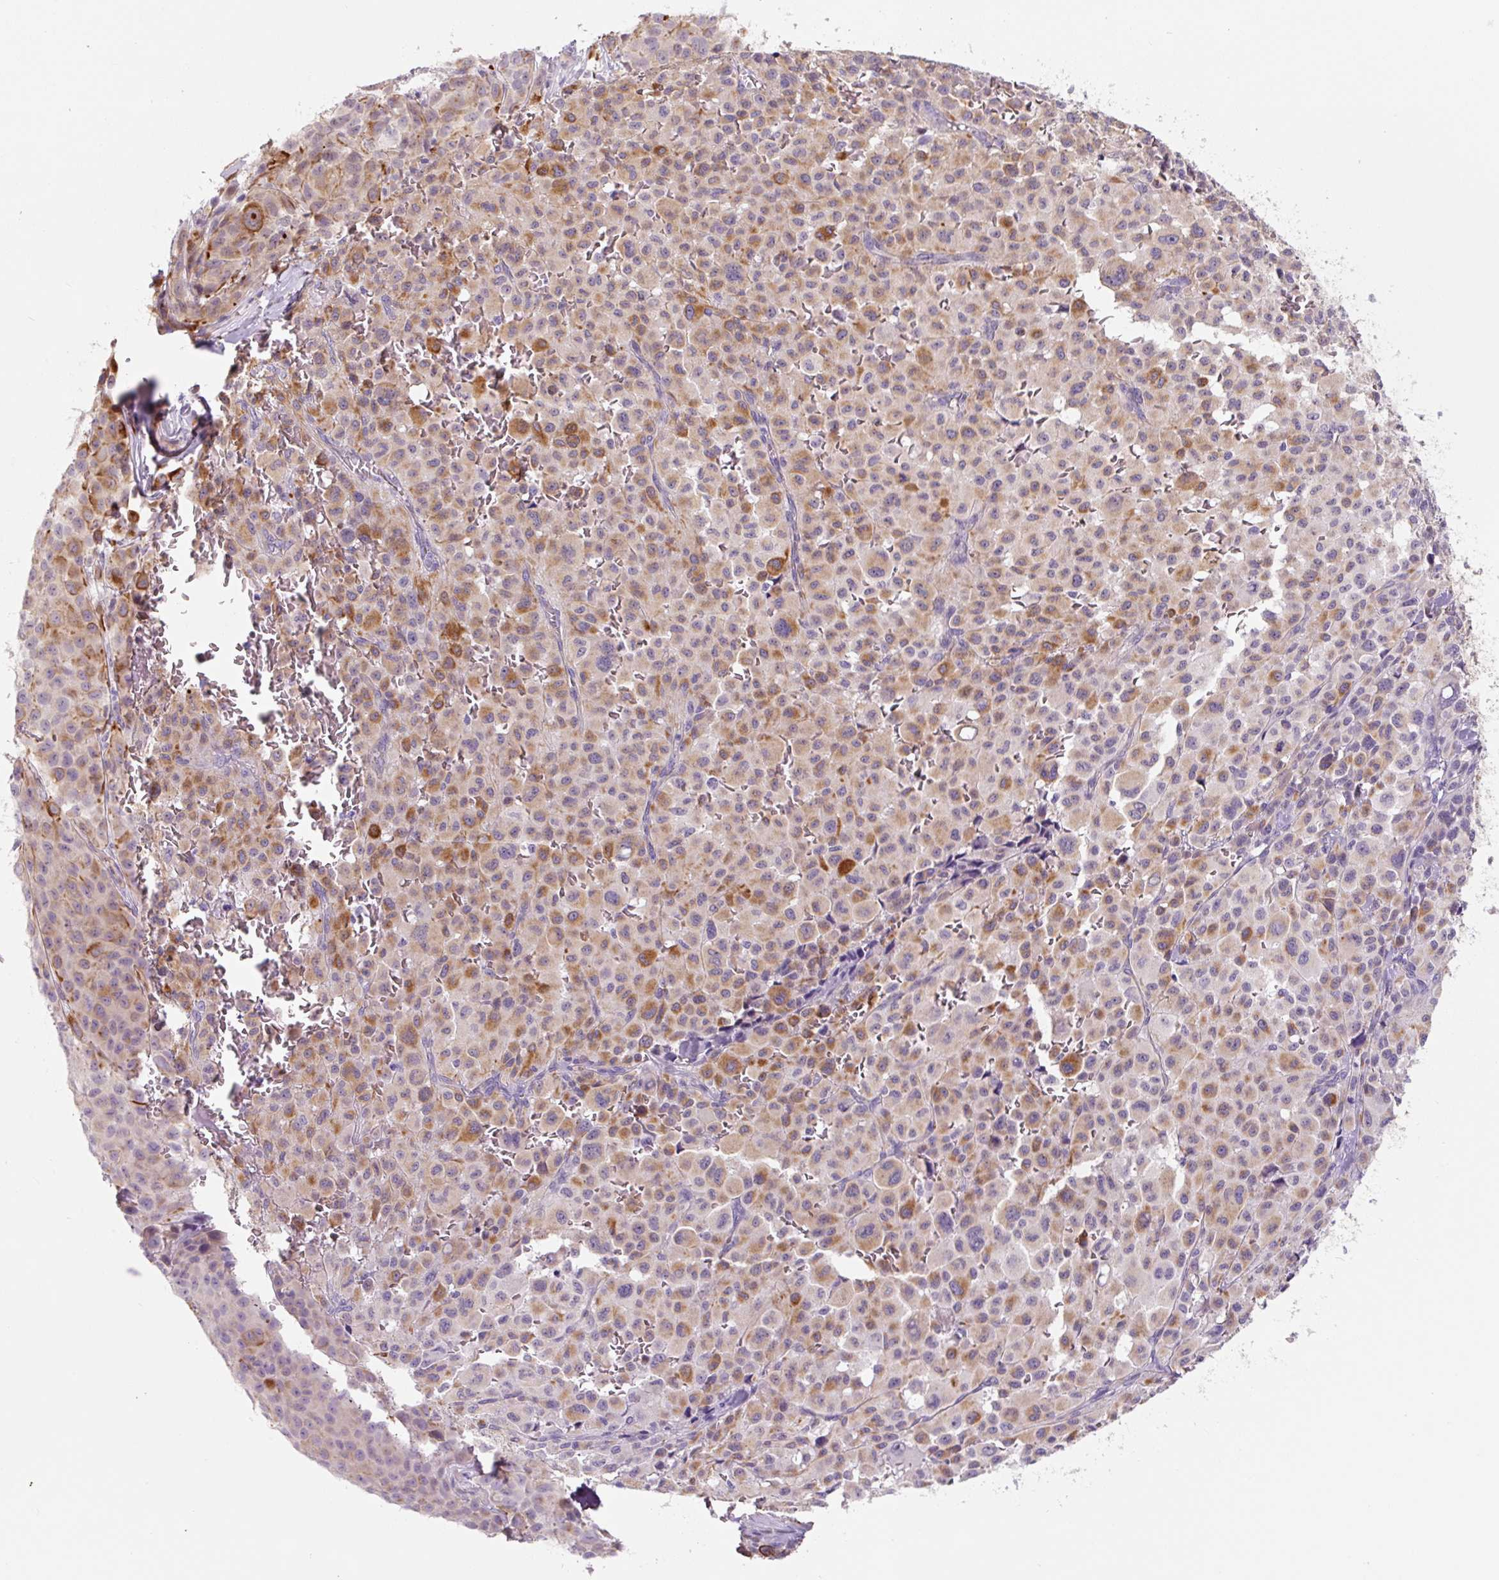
{"staining": {"intensity": "moderate", "quantity": ">75%", "location": "cytoplasmic/membranous"}, "tissue": "melanoma", "cell_type": "Tumor cells", "image_type": "cancer", "snomed": [{"axis": "morphology", "description": "Malignant melanoma, NOS"}, {"axis": "topography", "description": "Skin"}], "caption": "High-power microscopy captured an immunohistochemistry histopathology image of malignant melanoma, revealing moderate cytoplasmic/membranous positivity in about >75% of tumor cells.", "gene": "CCL25", "patient": {"sex": "female", "age": 74}}